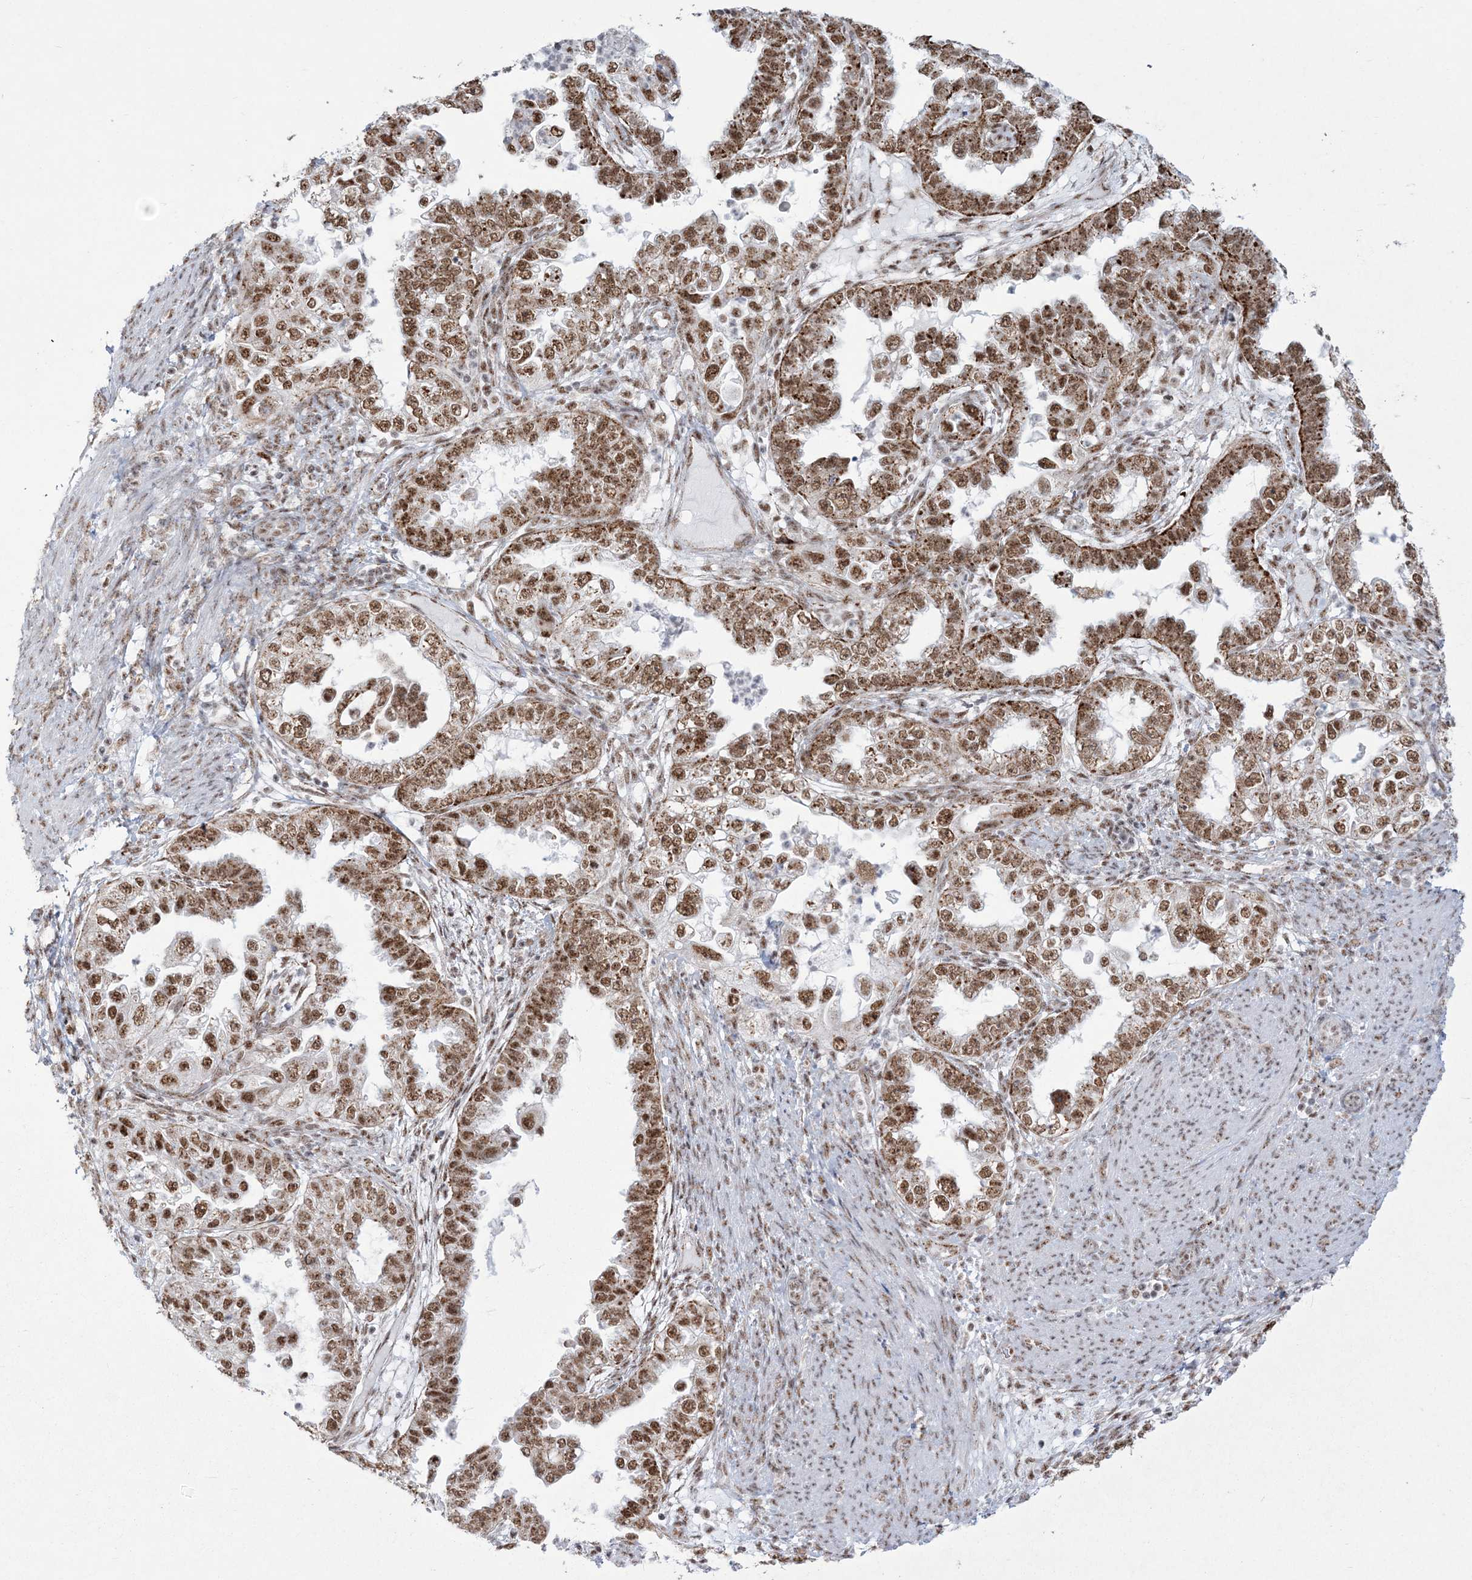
{"staining": {"intensity": "moderate", "quantity": ">75%", "location": "nuclear"}, "tissue": "endometrial cancer", "cell_type": "Tumor cells", "image_type": "cancer", "snomed": [{"axis": "morphology", "description": "Adenocarcinoma, NOS"}, {"axis": "topography", "description": "Endometrium"}], "caption": "Brown immunohistochemical staining in human endometrial cancer (adenocarcinoma) reveals moderate nuclear expression in about >75% of tumor cells.", "gene": "RBM17", "patient": {"sex": "female", "age": 85}}